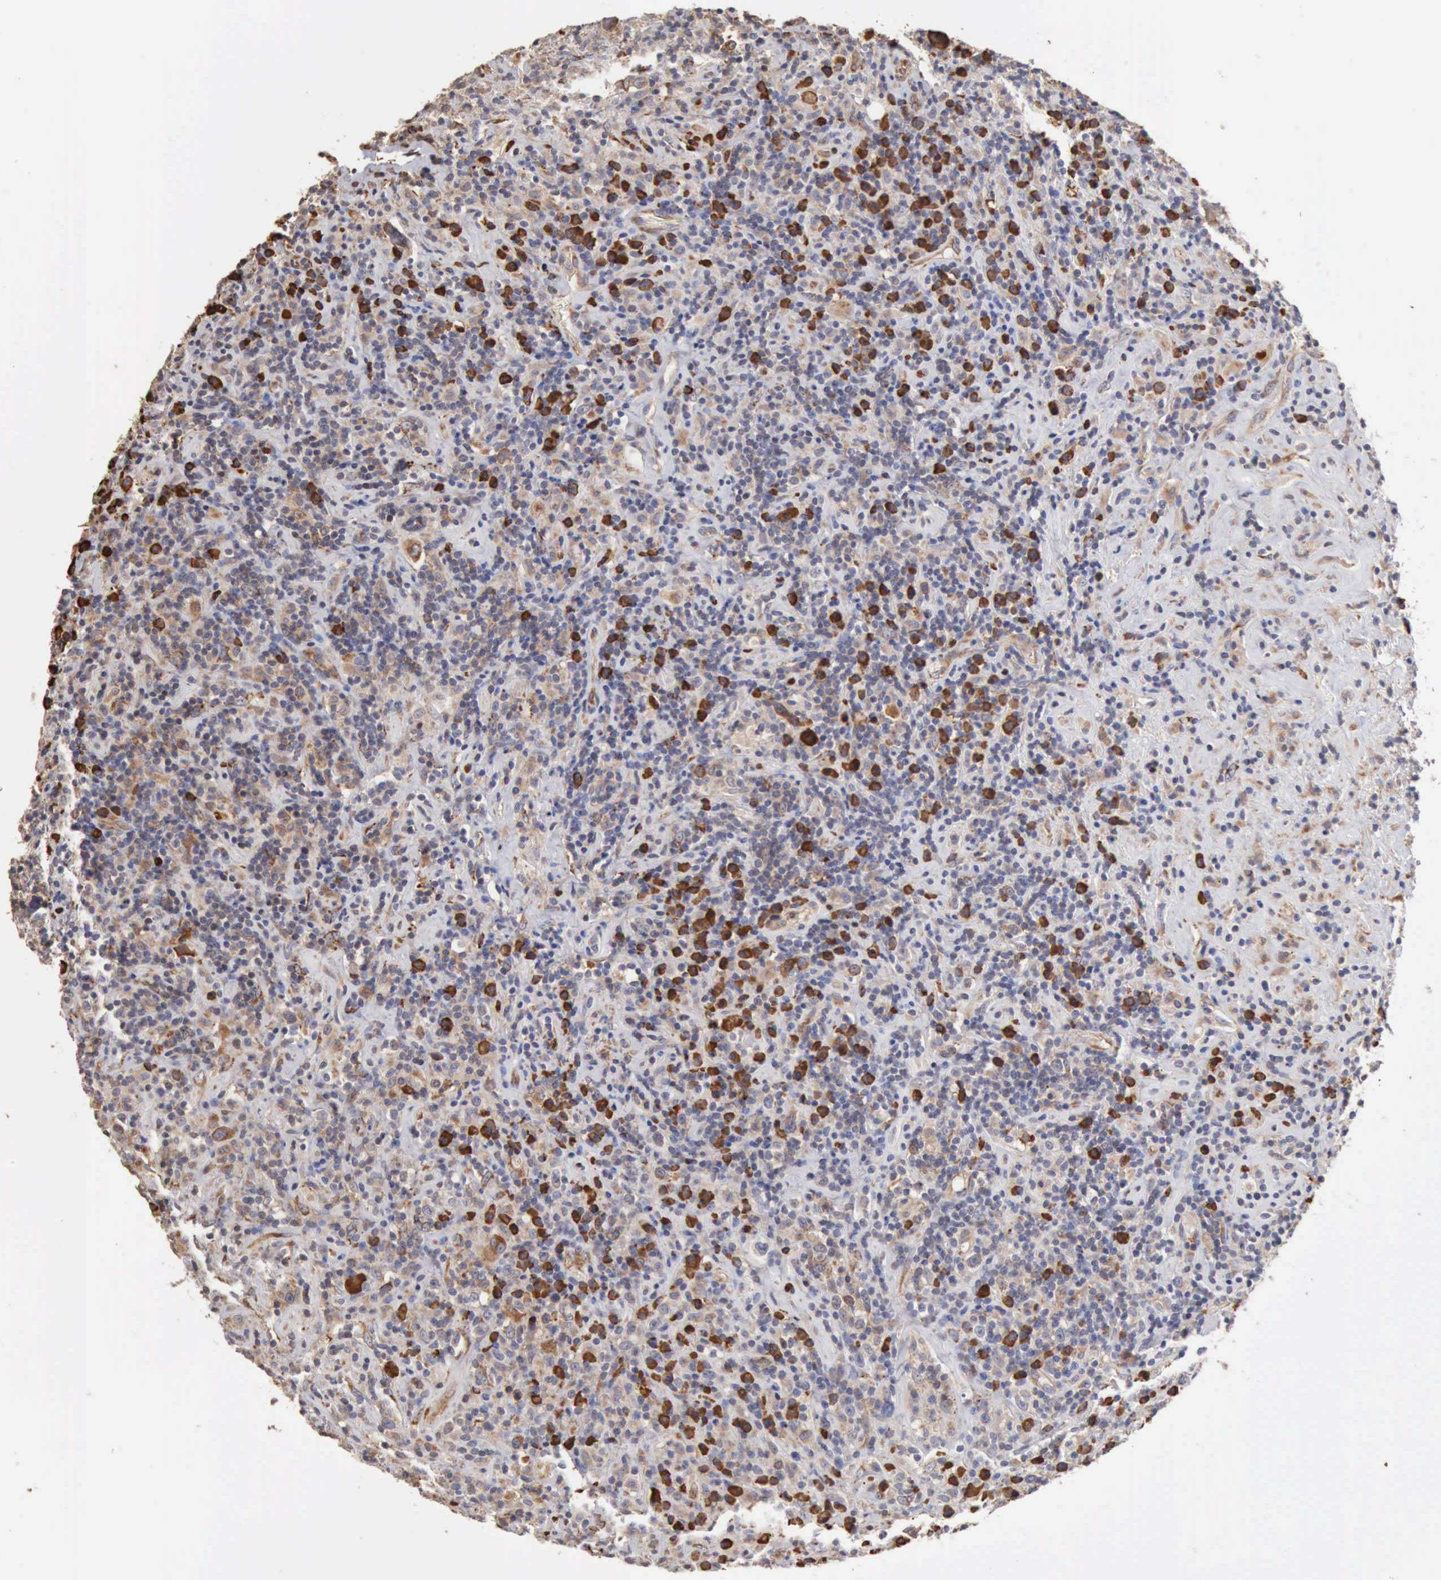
{"staining": {"intensity": "weak", "quantity": "25%-75%", "location": "cytoplasmic/membranous"}, "tissue": "lymphoma", "cell_type": "Tumor cells", "image_type": "cancer", "snomed": [{"axis": "morphology", "description": "Hodgkin's disease, NOS"}, {"axis": "topography", "description": "Lymph node"}], "caption": "This photomicrograph shows immunohistochemistry (IHC) staining of Hodgkin's disease, with low weak cytoplasmic/membranous positivity in about 25%-75% of tumor cells.", "gene": "GPR101", "patient": {"sex": "male", "age": 46}}